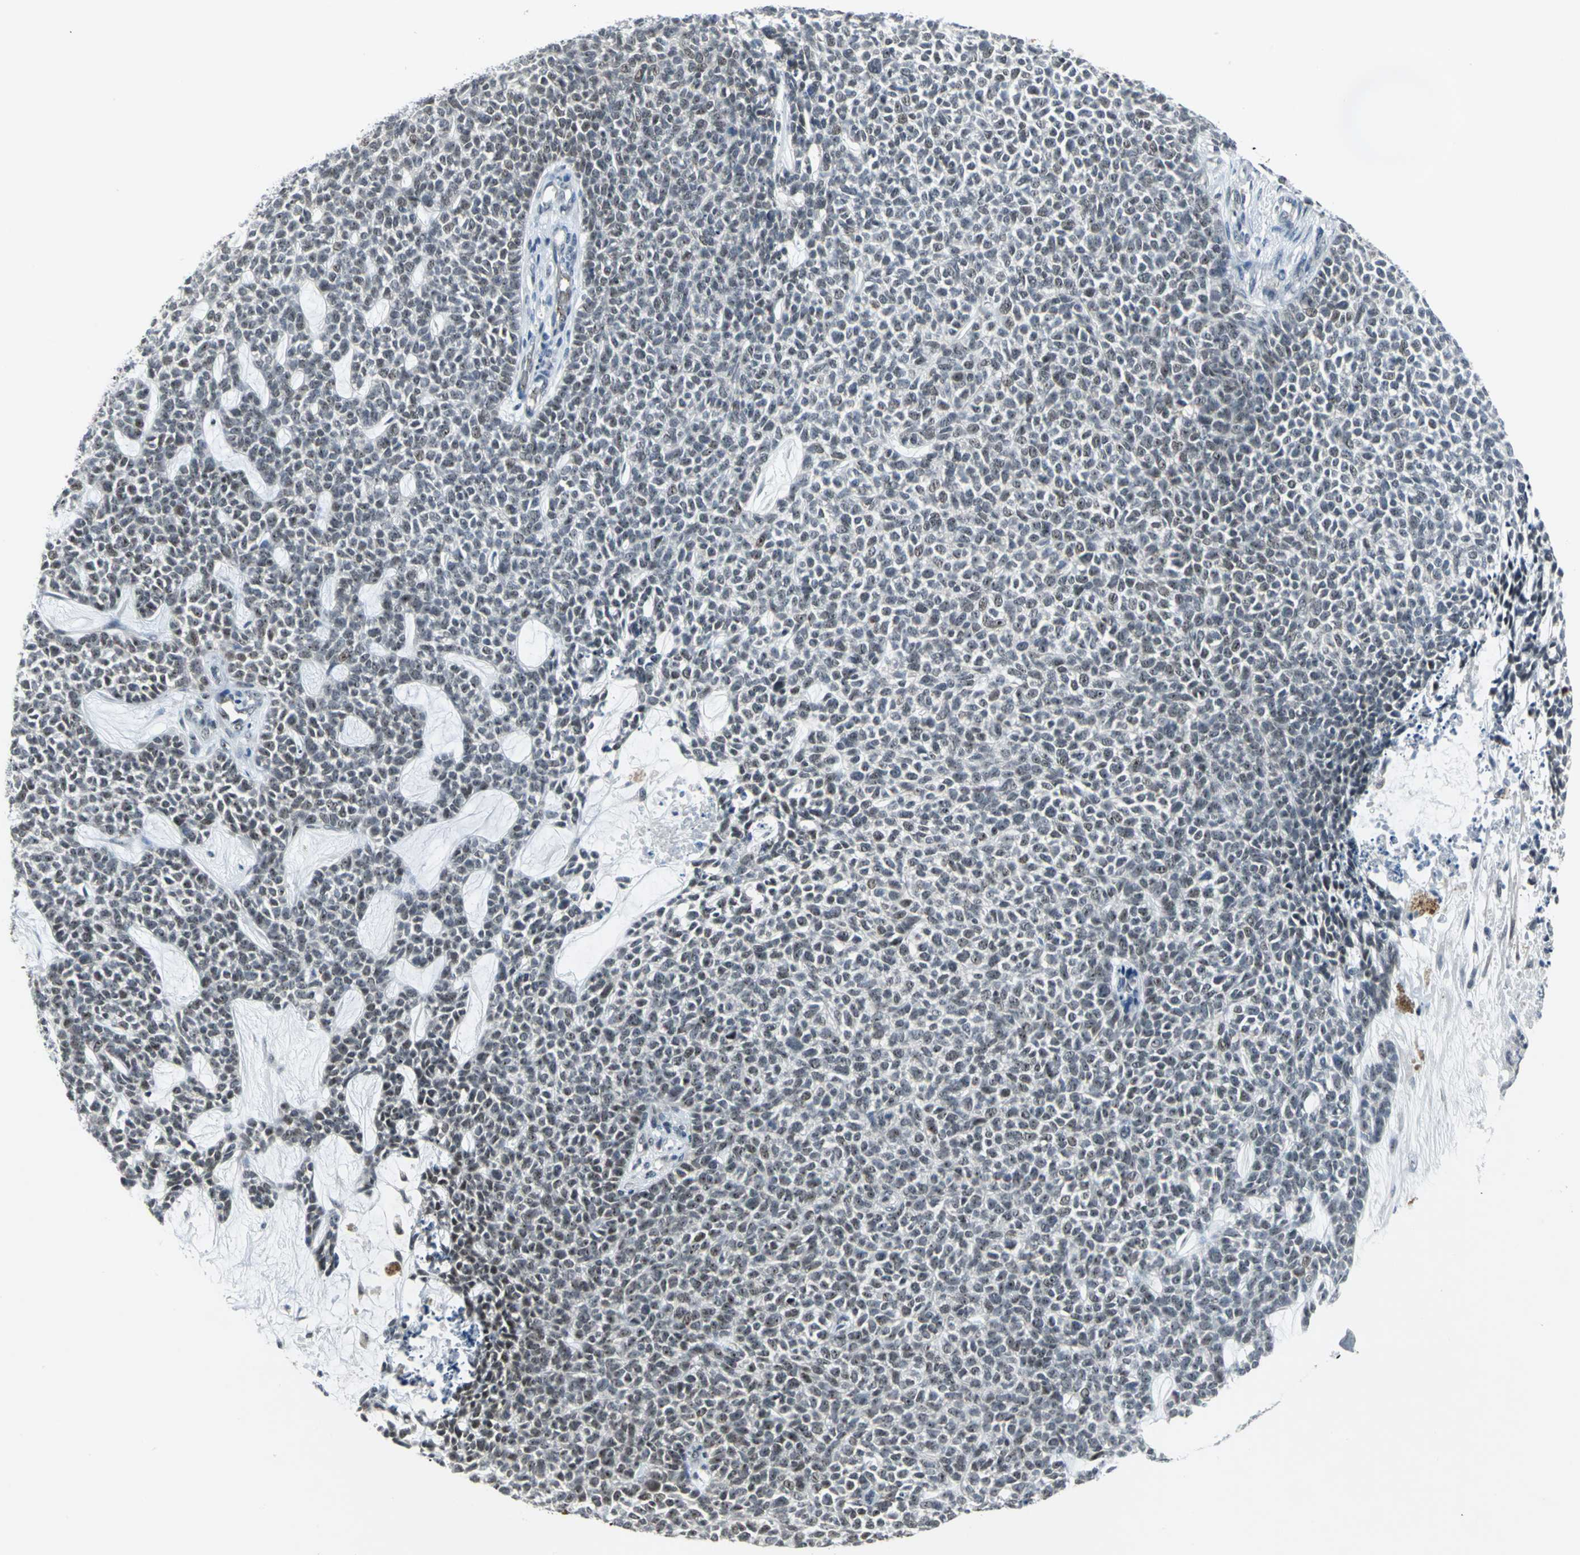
{"staining": {"intensity": "strong", "quantity": ">75%", "location": "nuclear"}, "tissue": "skin cancer", "cell_type": "Tumor cells", "image_type": "cancer", "snomed": [{"axis": "morphology", "description": "Basal cell carcinoma"}, {"axis": "topography", "description": "Skin"}], "caption": "There is high levels of strong nuclear expression in tumor cells of skin cancer (basal cell carcinoma), as demonstrated by immunohistochemical staining (brown color).", "gene": "GLI3", "patient": {"sex": "female", "age": 84}}